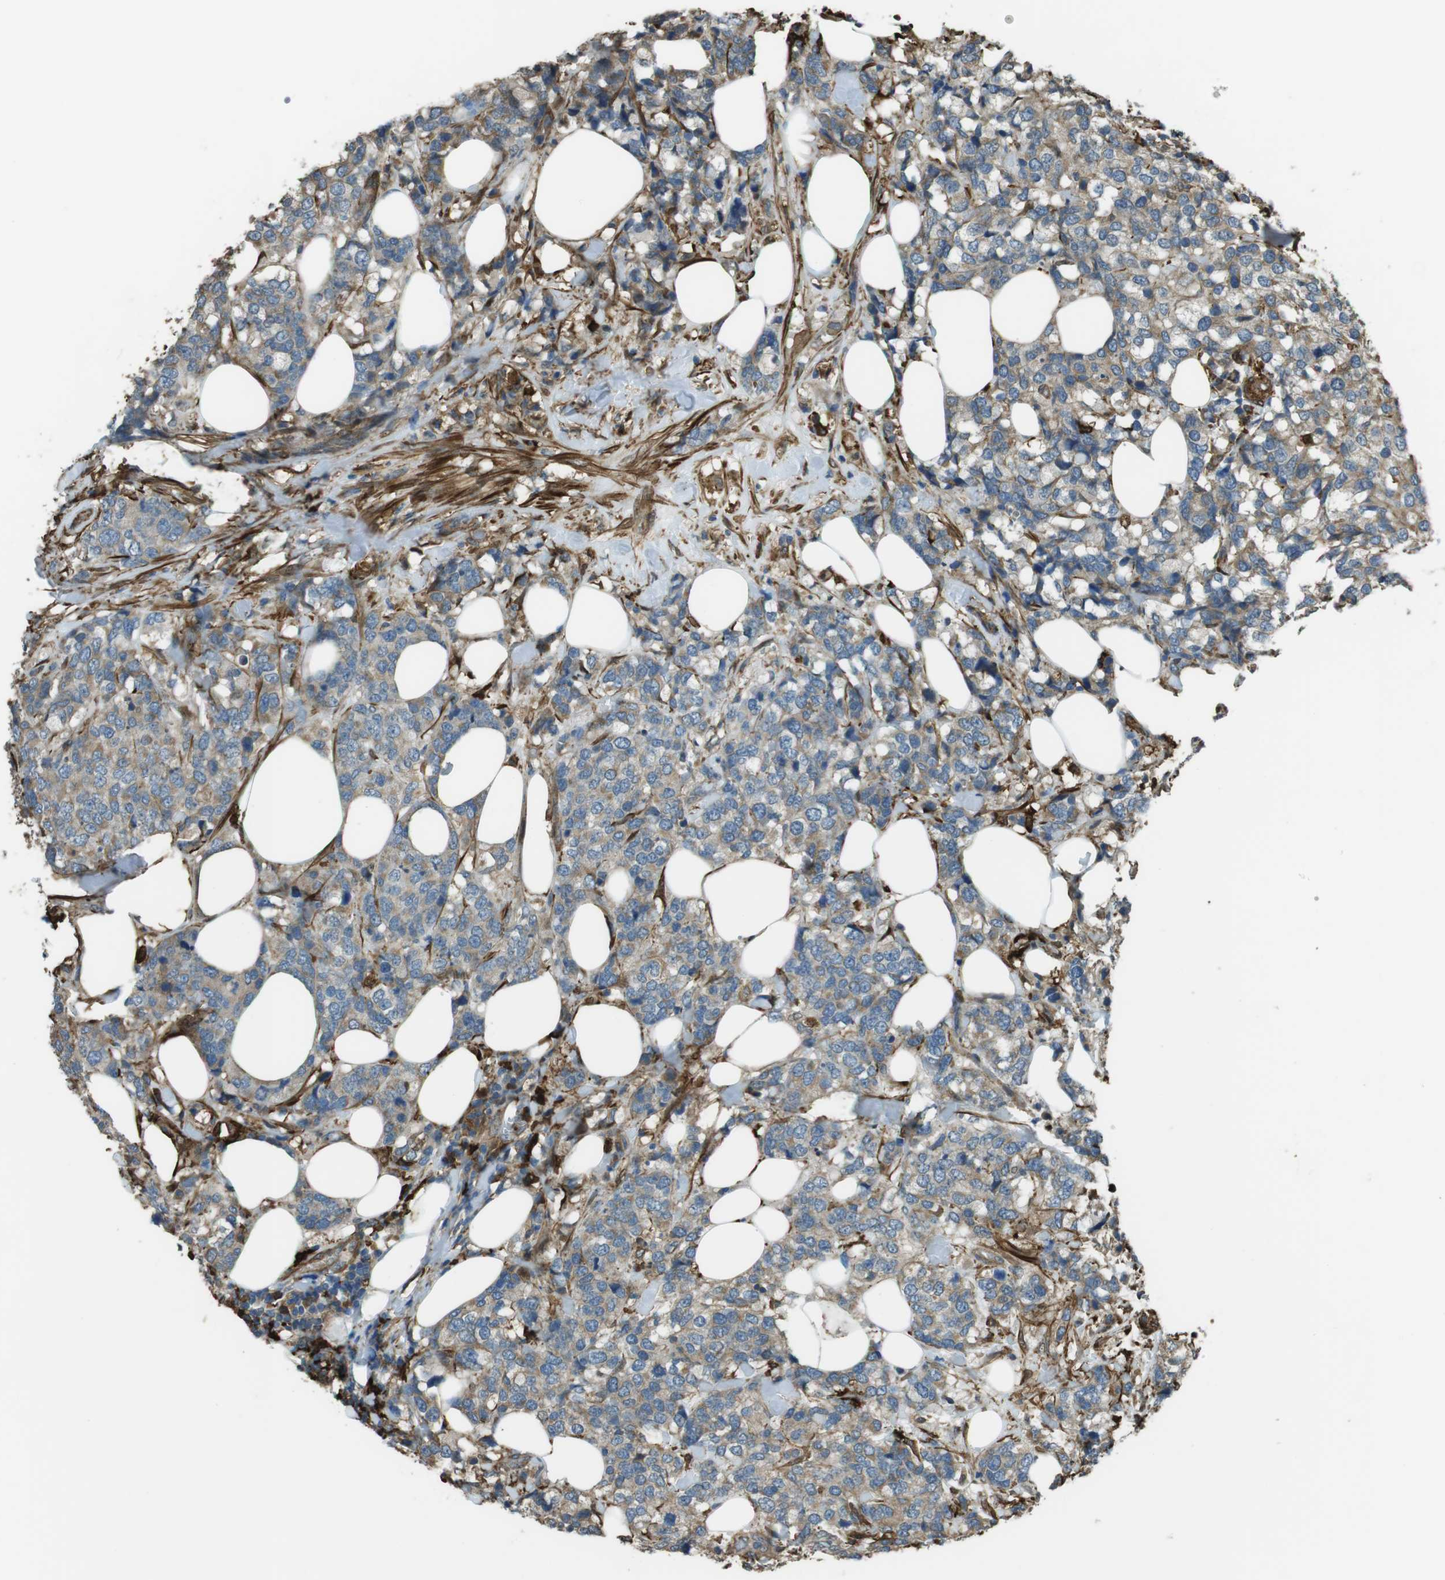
{"staining": {"intensity": "moderate", "quantity": ">75%", "location": "cytoplasmic/membranous"}, "tissue": "breast cancer", "cell_type": "Tumor cells", "image_type": "cancer", "snomed": [{"axis": "morphology", "description": "Lobular carcinoma"}, {"axis": "topography", "description": "Breast"}], "caption": "Protein expression analysis of breast lobular carcinoma displays moderate cytoplasmic/membranous positivity in about >75% of tumor cells. The staining is performed using DAB (3,3'-diaminobenzidine) brown chromogen to label protein expression. The nuclei are counter-stained blue using hematoxylin.", "gene": "SFT2D1", "patient": {"sex": "female", "age": 59}}